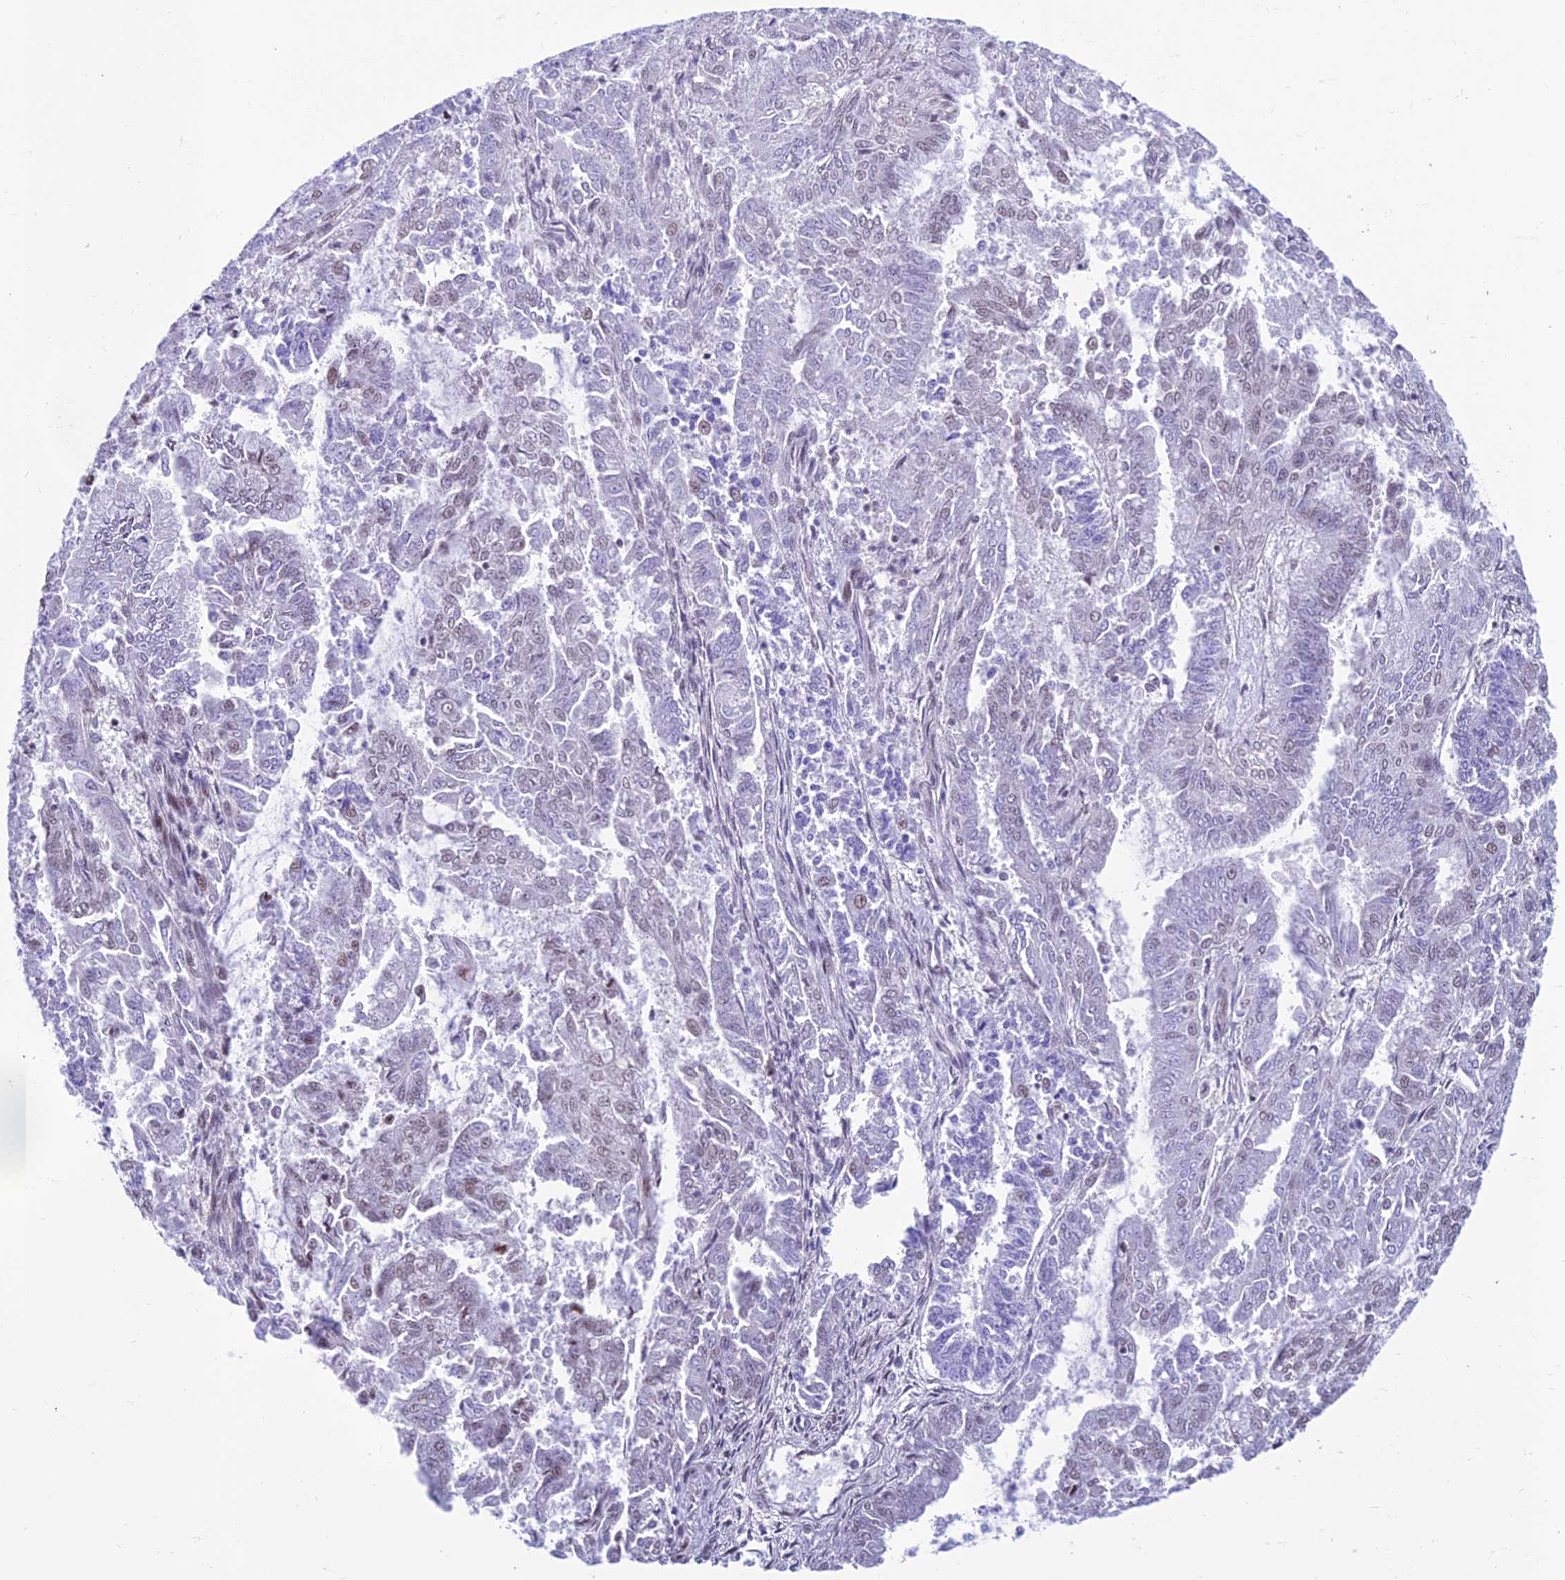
{"staining": {"intensity": "moderate", "quantity": "25%-75%", "location": "nuclear"}, "tissue": "endometrial cancer", "cell_type": "Tumor cells", "image_type": "cancer", "snomed": [{"axis": "morphology", "description": "Adenocarcinoma, NOS"}, {"axis": "topography", "description": "Endometrium"}], "caption": "This is an image of immunohistochemistry (IHC) staining of adenocarcinoma (endometrial), which shows moderate expression in the nuclear of tumor cells.", "gene": "KIAA1191", "patient": {"sex": "female", "age": 73}}